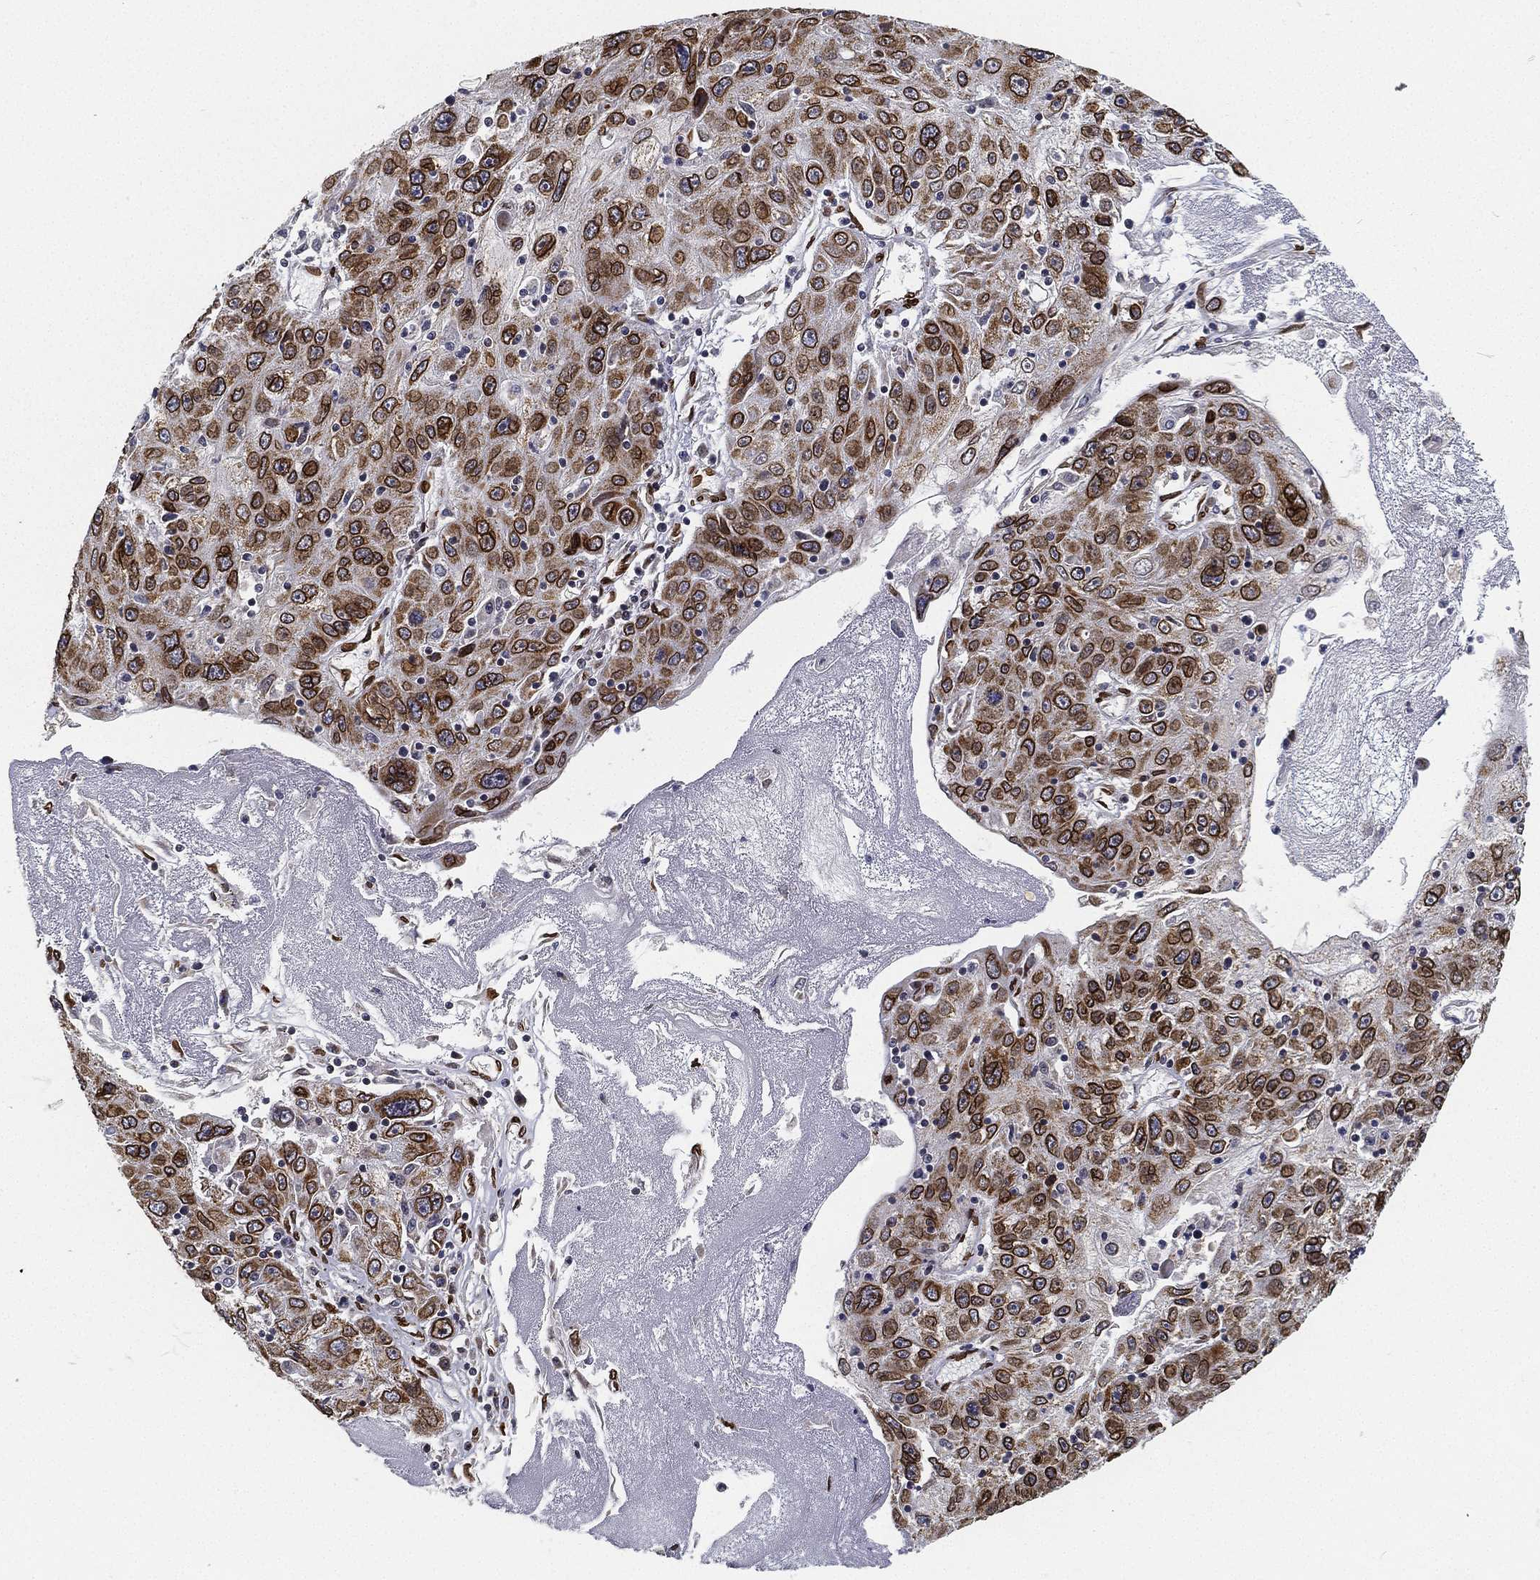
{"staining": {"intensity": "strong", "quantity": ">75%", "location": "cytoplasmic/membranous,nuclear"}, "tissue": "stomach cancer", "cell_type": "Tumor cells", "image_type": "cancer", "snomed": [{"axis": "morphology", "description": "Adenocarcinoma, NOS"}, {"axis": "topography", "description": "Stomach"}], "caption": "Adenocarcinoma (stomach) was stained to show a protein in brown. There is high levels of strong cytoplasmic/membranous and nuclear staining in approximately >75% of tumor cells.", "gene": "PALB2", "patient": {"sex": "male", "age": 56}}